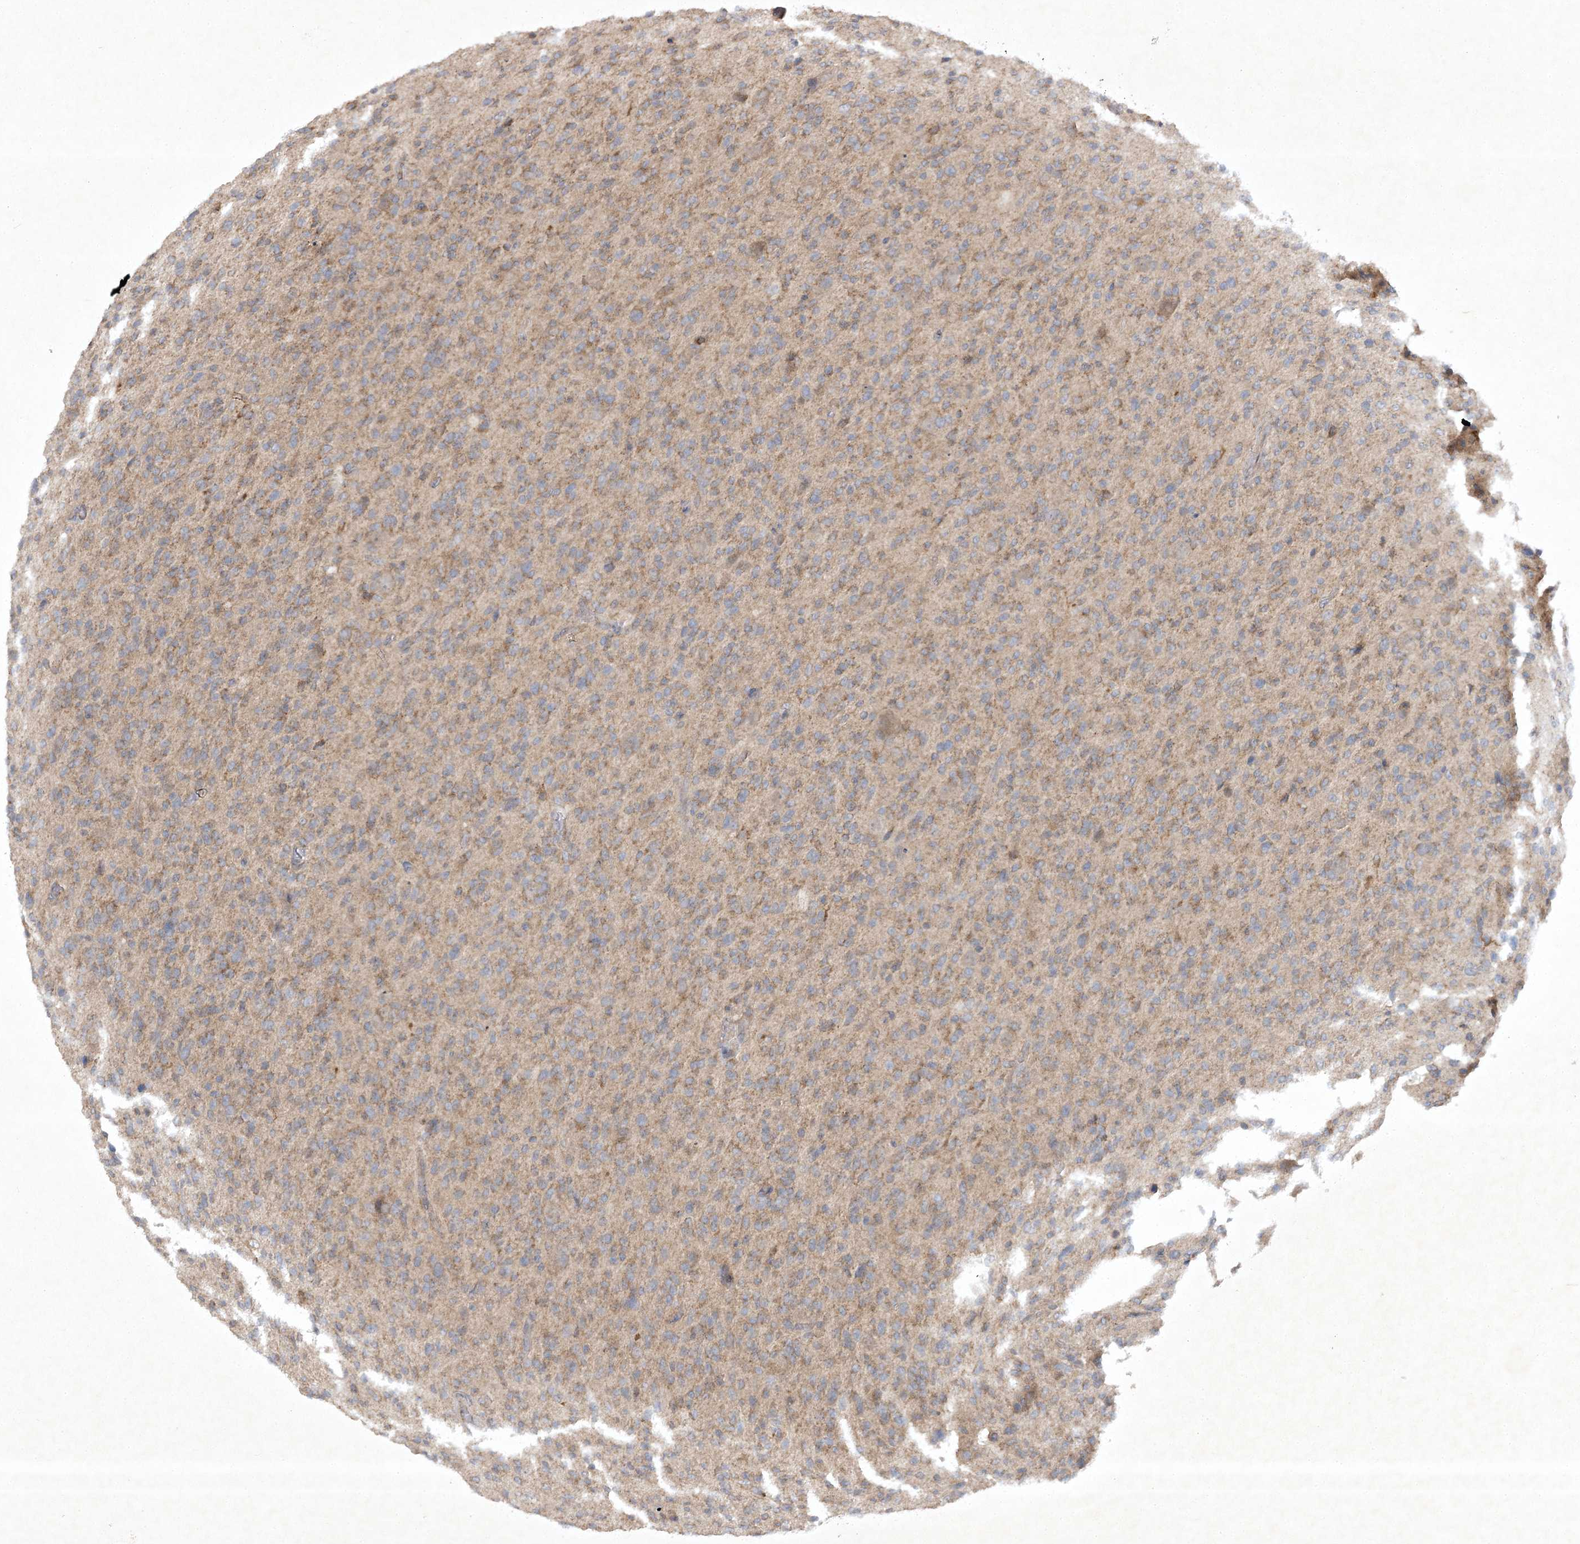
{"staining": {"intensity": "weak", "quantity": "25%-75%", "location": "cytoplasmic/membranous"}, "tissue": "glioma", "cell_type": "Tumor cells", "image_type": "cancer", "snomed": [{"axis": "morphology", "description": "Glioma, malignant, High grade"}, {"axis": "topography", "description": "Brain"}], "caption": "A brown stain shows weak cytoplasmic/membranous positivity of a protein in human malignant glioma (high-grade) tumor cells.", "gene": "TRAF3IP1", "patient": {"sex": "female", "age": 57}}